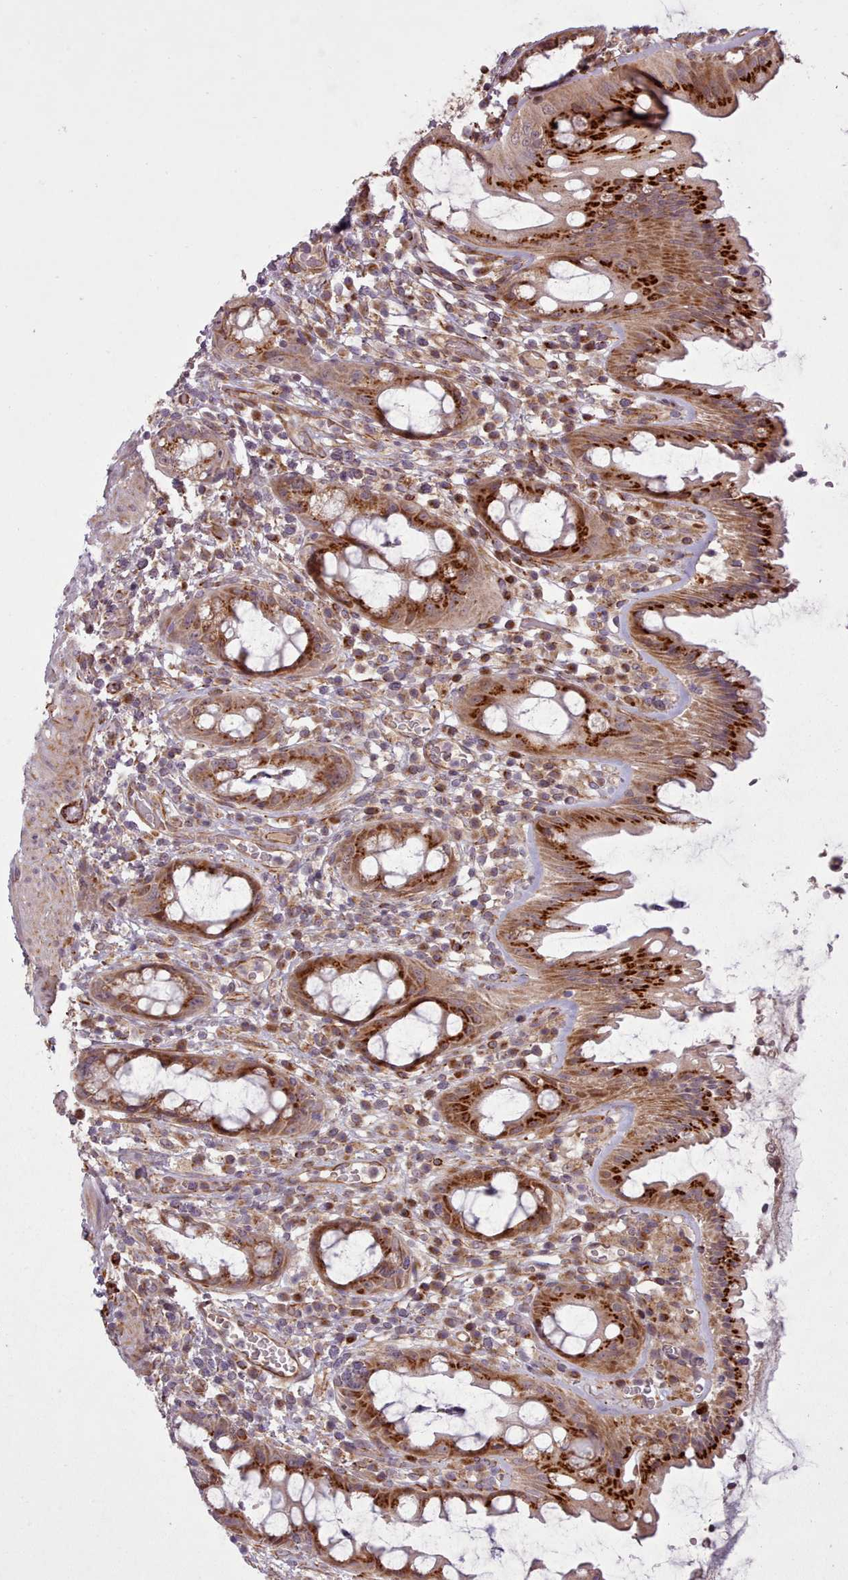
{"staining": {"intensity": "strong", "quantity": ">75%", "location": "cytoplasmic/membranous"}, "tissue": "rectum", "cell_type": "Glandular cells", "image_type": "normal", "snomed": [{"axis": "morphology", "description": "Normal tissue, NOS"}, {"axis": "topography", "description": "Rectum"}], "caption": "This is an image of immunohistochemistry staining of normal rectum, which shows strong positivity in the cytoplasmic/membranous of glandular cells.", "gene": "GBGT1", "patient": {"sex": "female", "age": 57}}